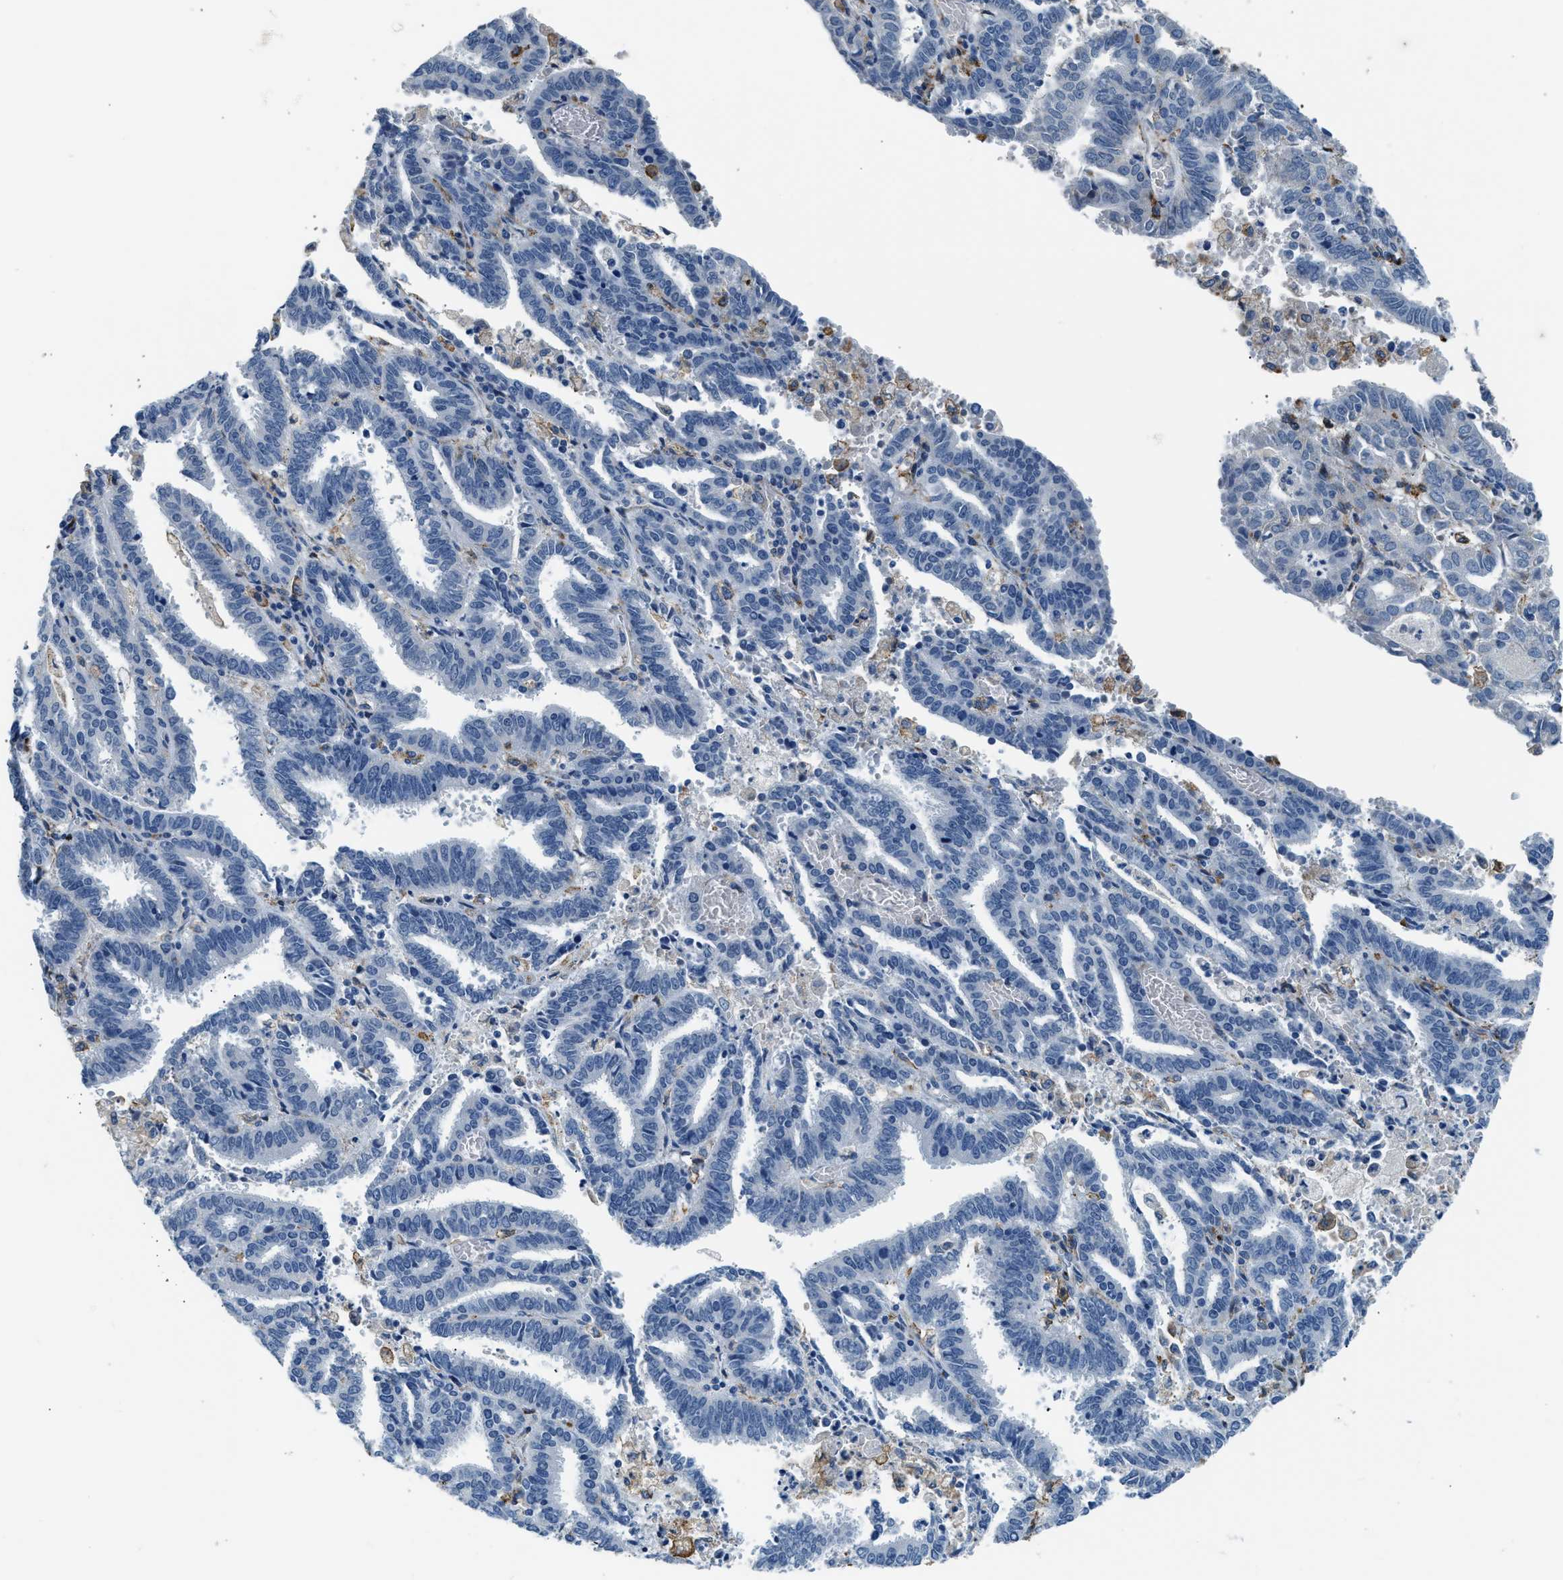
{"staining": {"intensity": "negative", "quantity": "none", "location": "none"}, "tissue": "endometrial cancer", "cell_type": "Tumor cells", "image_type": "cancer", "snomed": [{"axis": "morphology", "description": "Adenocarcinoma, NOS"}, {"axis": "topography", "description": "Uterus"}], "caption": "Endometrial adenocarcinoma was stained to show a protein in brown. There is no significant expression in tumor cells.", "gene": "LRP1", "patient": {"sex": "female", "age": 83}}